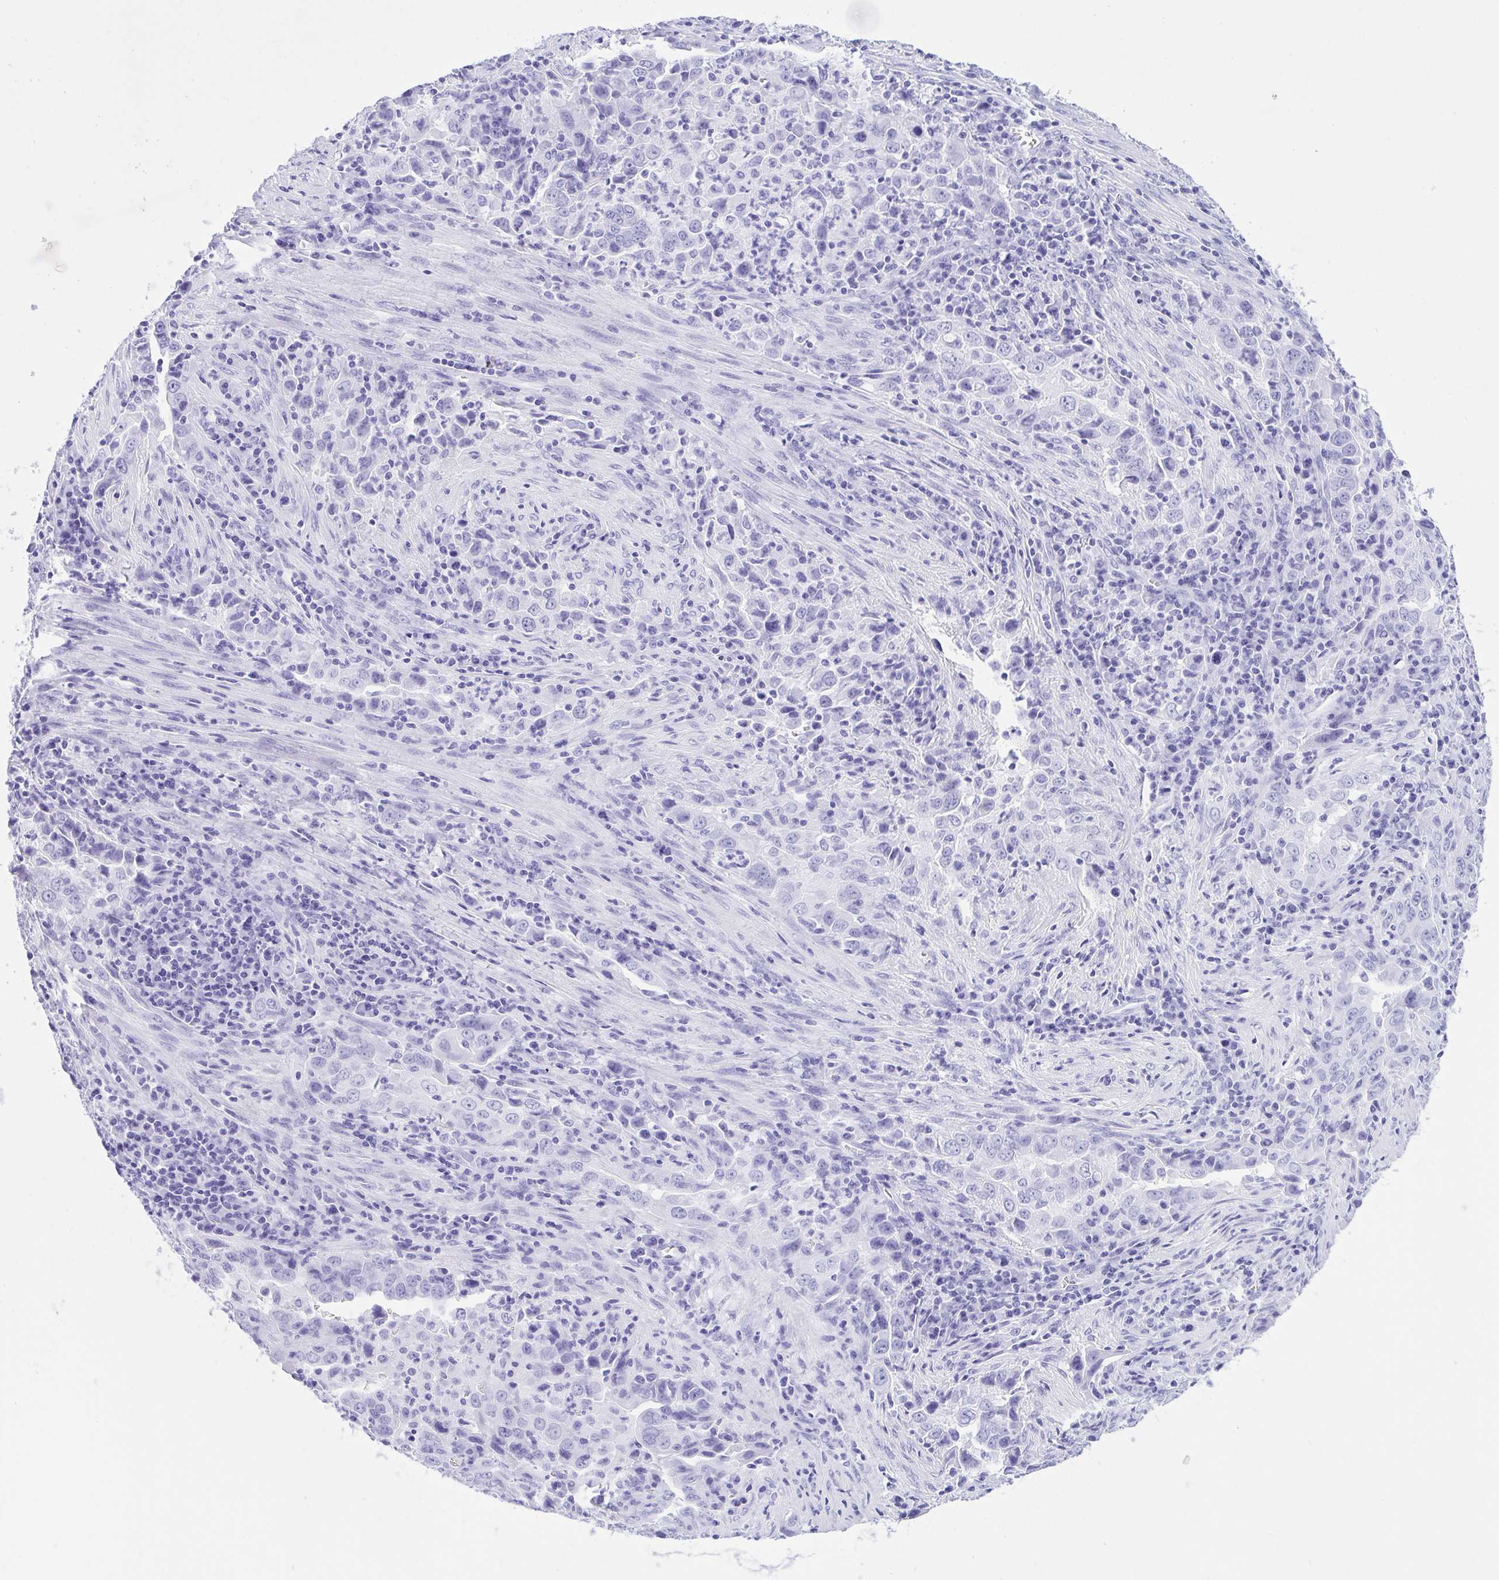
{"staining": {"intensity": "negative", "quantity": "none", "location": "none"}, "tissue": "lung cancer", "cell_type": "Tumor cells", "image_type": "cancer", "snomed": [{"axis": "morphology", "description": "Adenocarcinoma, NOS"}, {"axis": "topography", "description": "Lung"}], "caption": "This histopathology image is of lung cancer stained with immunohistochemistry to label a protein in brown with the nuclei are counter-stained blue. There is no positivity in tumor cells.", "gene": "TLN2", "patient": {"sex": "male", "age": 67}}